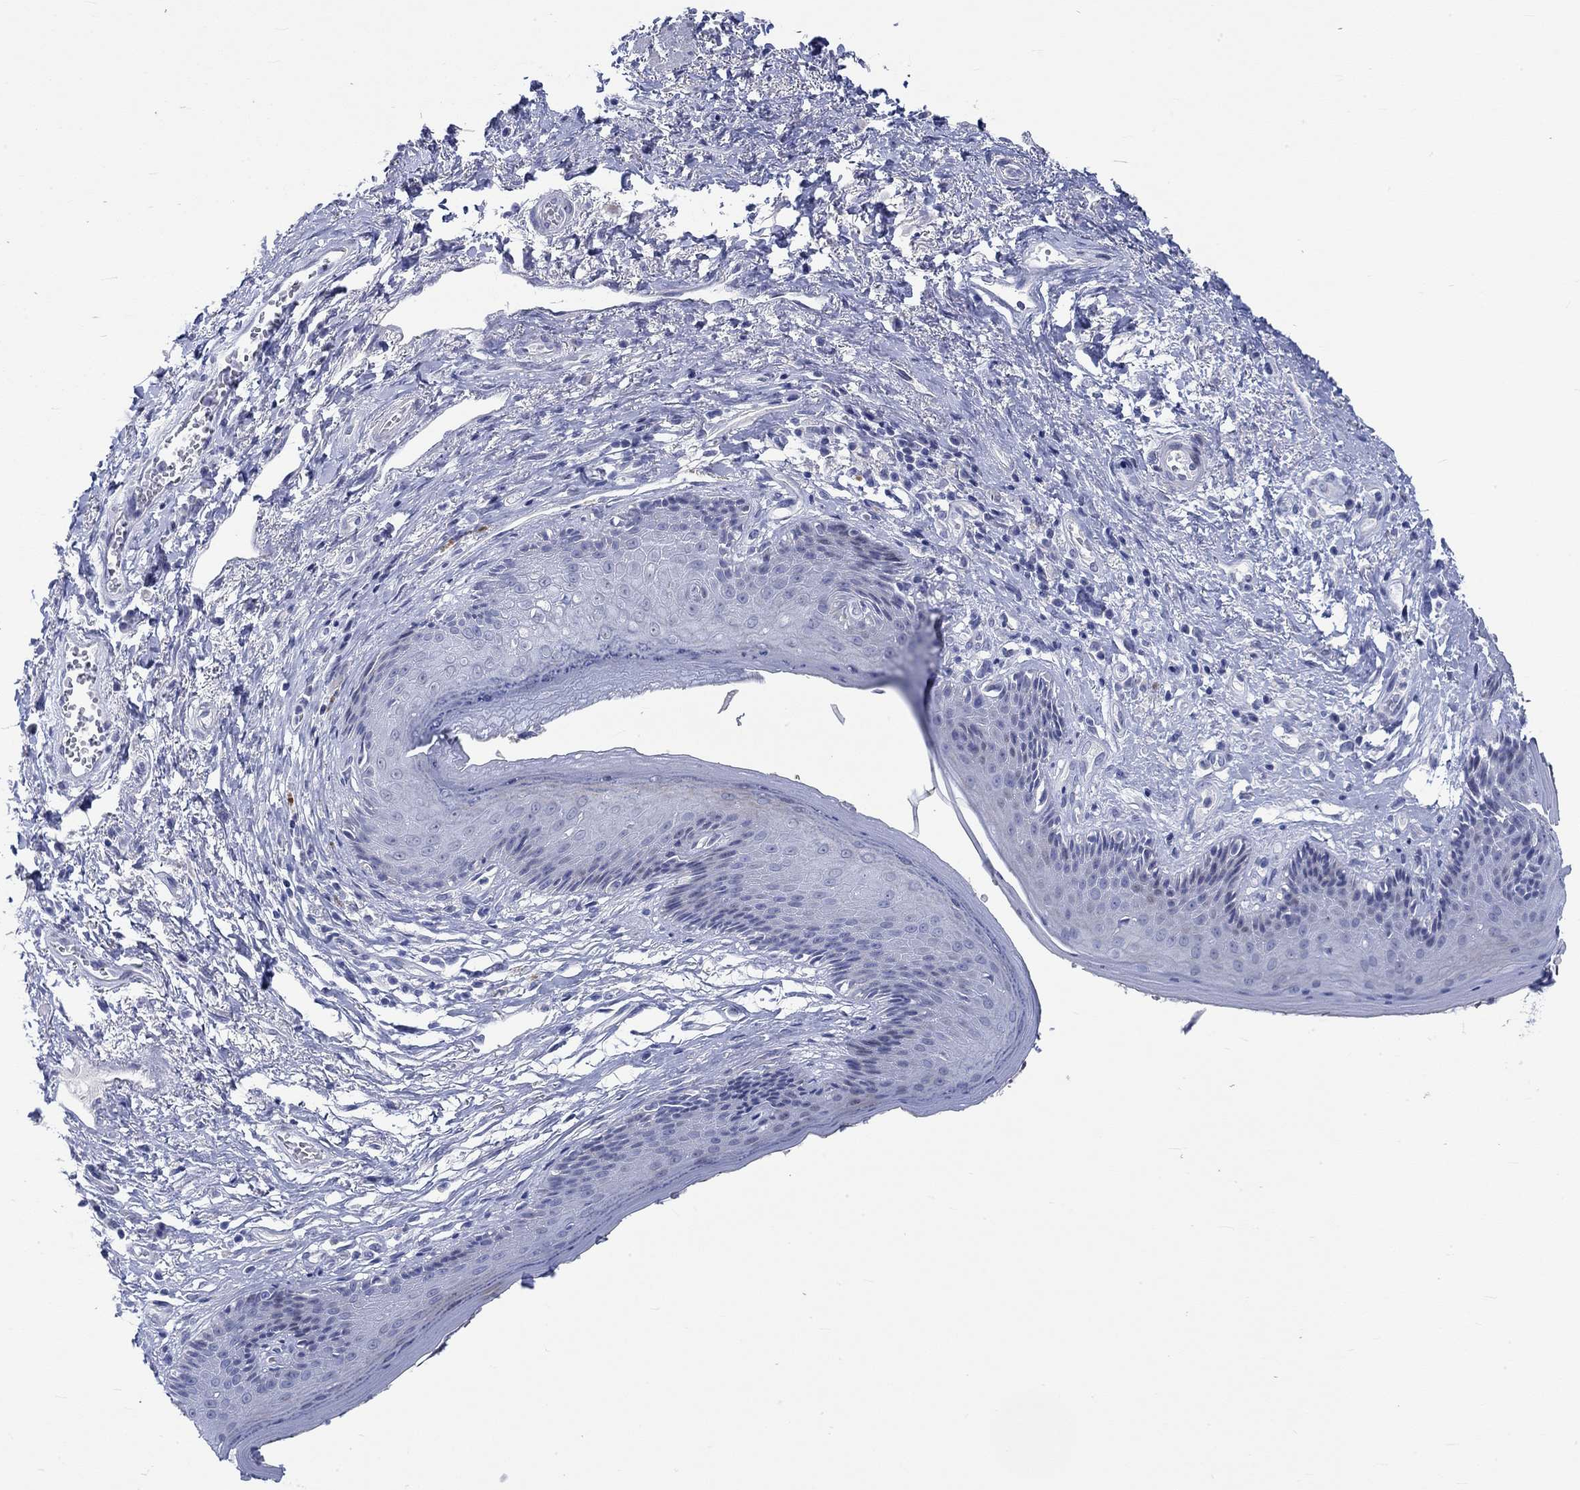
{"staining": {"intensity": "negative", "quantity": "none", "location": "none"}, "tissue": "skin", "cell_type": "Epidermal cells", "image_type": "normal", "snomed": [{"axis": "morphology", "description": "Normal tissue, NOS"}, {"axis": "morphology", "description": "Adenocarcinoma, NOS"}, {"axis": "topography", "description": "Rectum"}, {"axis": "topography", "description": "Anal"}], "caption": "Immunohistochemistry (IHC) photomicrograph of benign skin: human skin stained with DAB (3,3'-diaminobenzidine) exhibits no significant protein positivity in epidermal cells.", "gene": "C4orf47", "patient": {"sex": "female", "age": 68}}